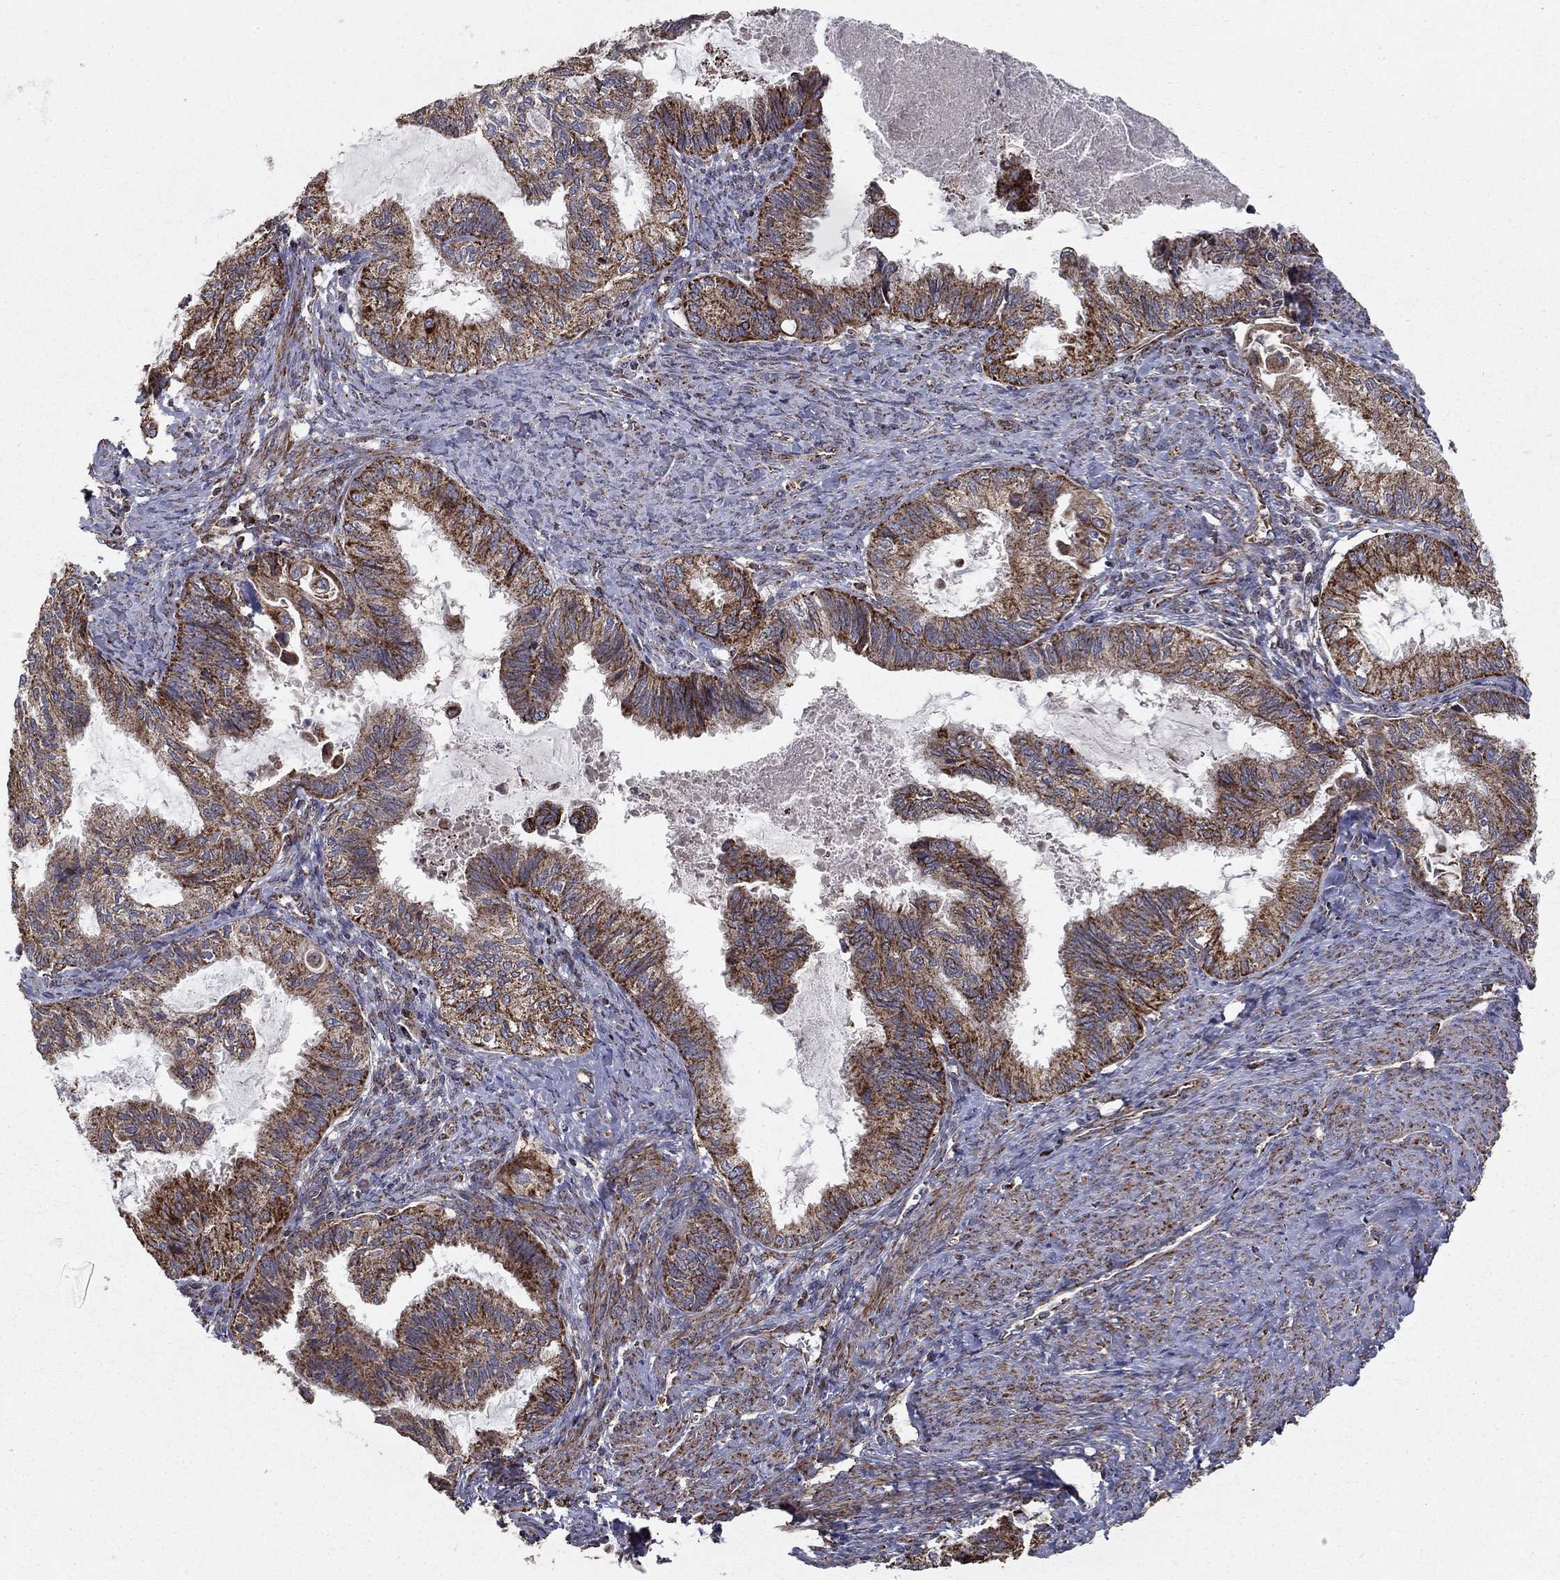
{"staining": {"intensity": "strong", "quantity": "25%-75%", "location": "cytoplasmic/membranous"}, "tissue": "endometrial cancer", "cell_type": "Tumor cells", "image_type": "cancer", "snomed": [{"axis": "morphology", "description": "Adenocarcinoma, NOS"}, {"axis": "topography", "description": "Endometrium"}], "caption": "Strong cytoplasmic/membranous protein positivity is present in approximately 25%-75% of tumor cells in endometrial cancer (adenocarcinoma).", "gene": "NDUFS8", "patient": {"sex": "female", "age": 86}}